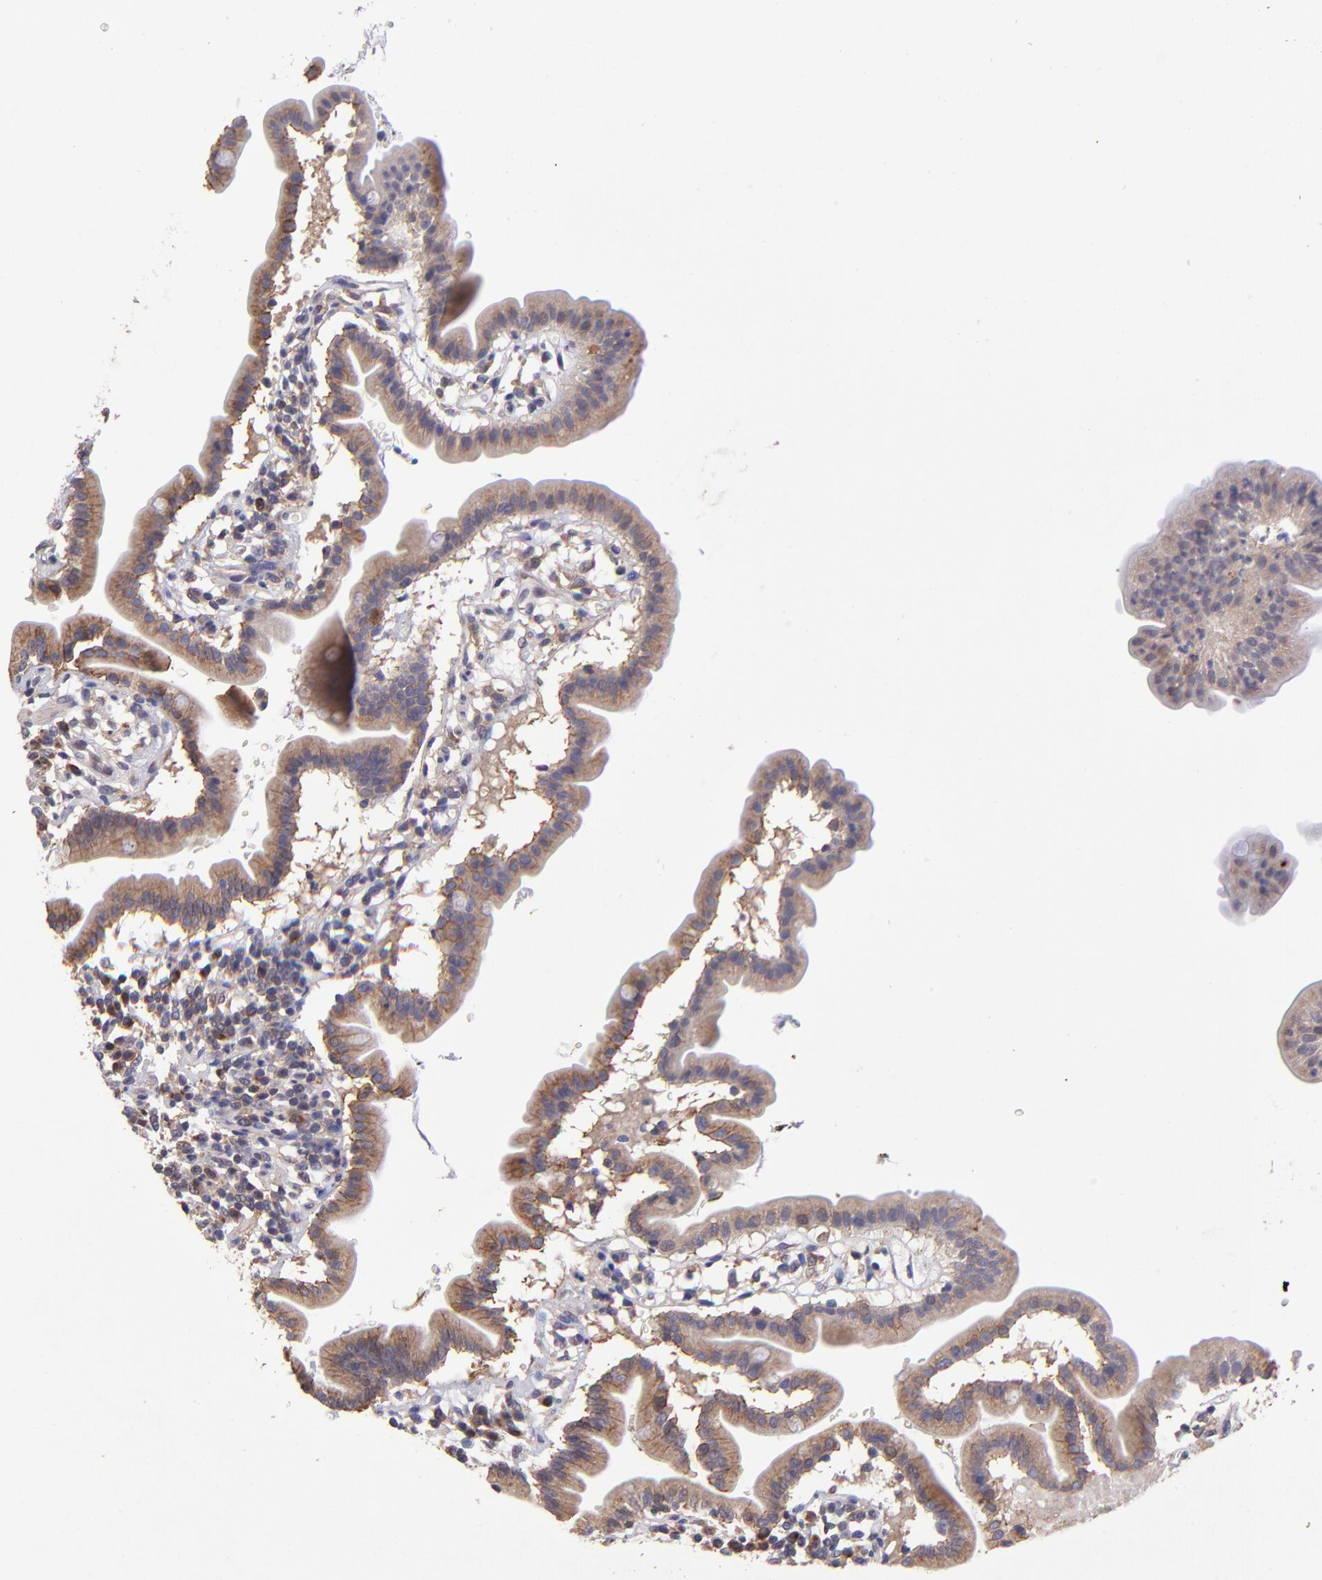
{"staining": {"intensity": "moderate", "quantity": ">75%", "location": "cytoplasmic/membranous"}, "tissue": "duodenum", "cell_type": "Glandular cells", "image_type": "normal", "snomed": [{"axis": "morphology", "description": "Normal tissue, NOS"}, {"axis": "topography", "description": "Duodenum"}], "caption": "An image of duodenum stained for a protein demonstrates moderate cytoplasmic/membranous brown staining in glandular cells.", "gene": "NSF", "patient": {"sex": "male", "age": 50}}